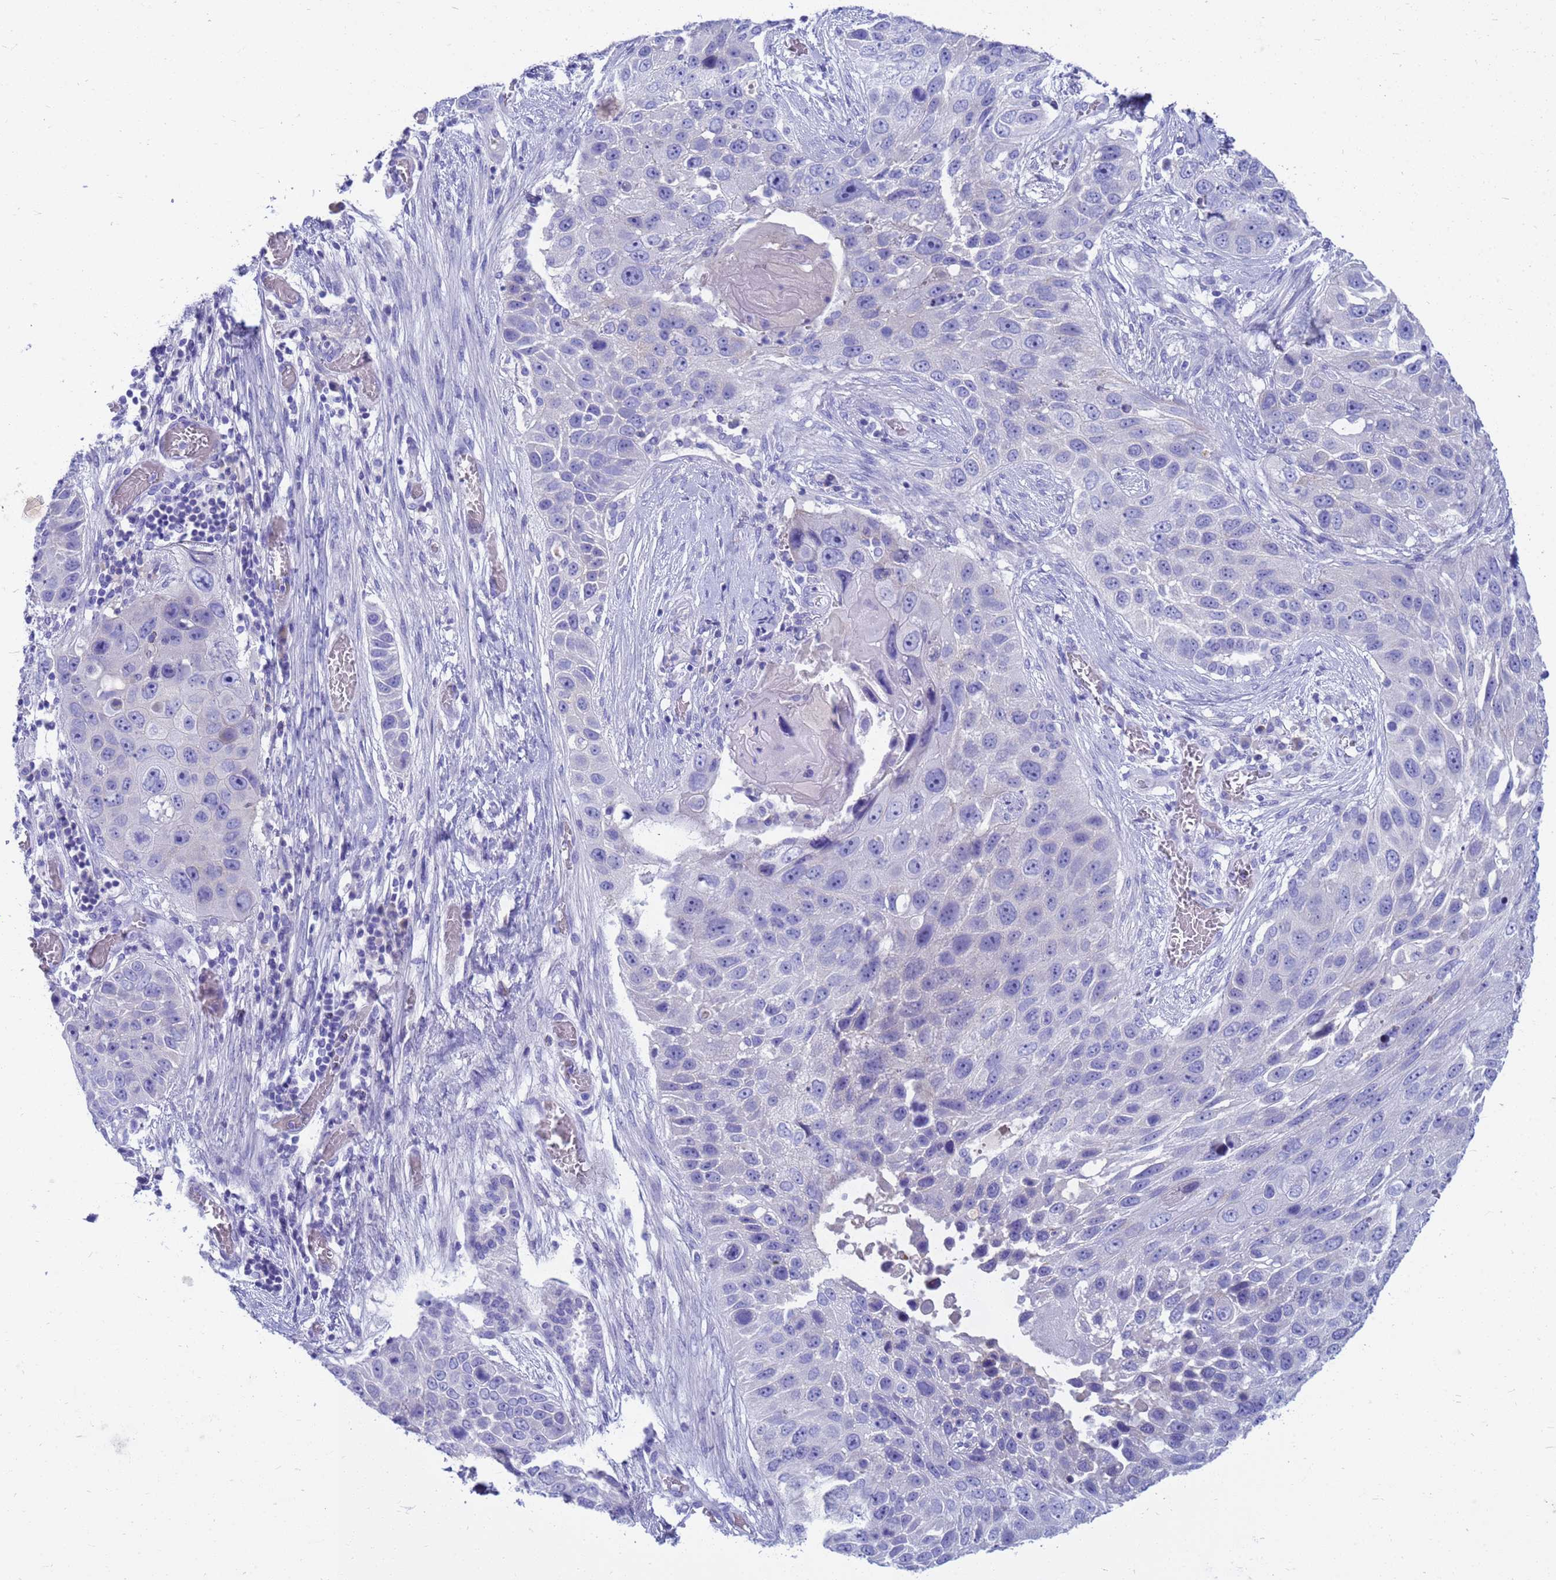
{"staining": {"intensity": "negative", "quantity": "none", "location": "none"}, "tissue": "lung cancer", "cell_type": "Tumor cells", "image_type": "cancer", "snomed": [{"axis": "morphology", "description": "Adenocarcinoma, NOS"}, {"axis": "topography", "description": "Lung"}], "caption": "Protein analysis of lung cancer (adenocarcinoma) reveals no significant positivity in tumor cells. (Immunohistochemistry, brightfield microscopy, high magnification).", "gene": "SYCN", "patient": {"sex": "male", "age": 64}}